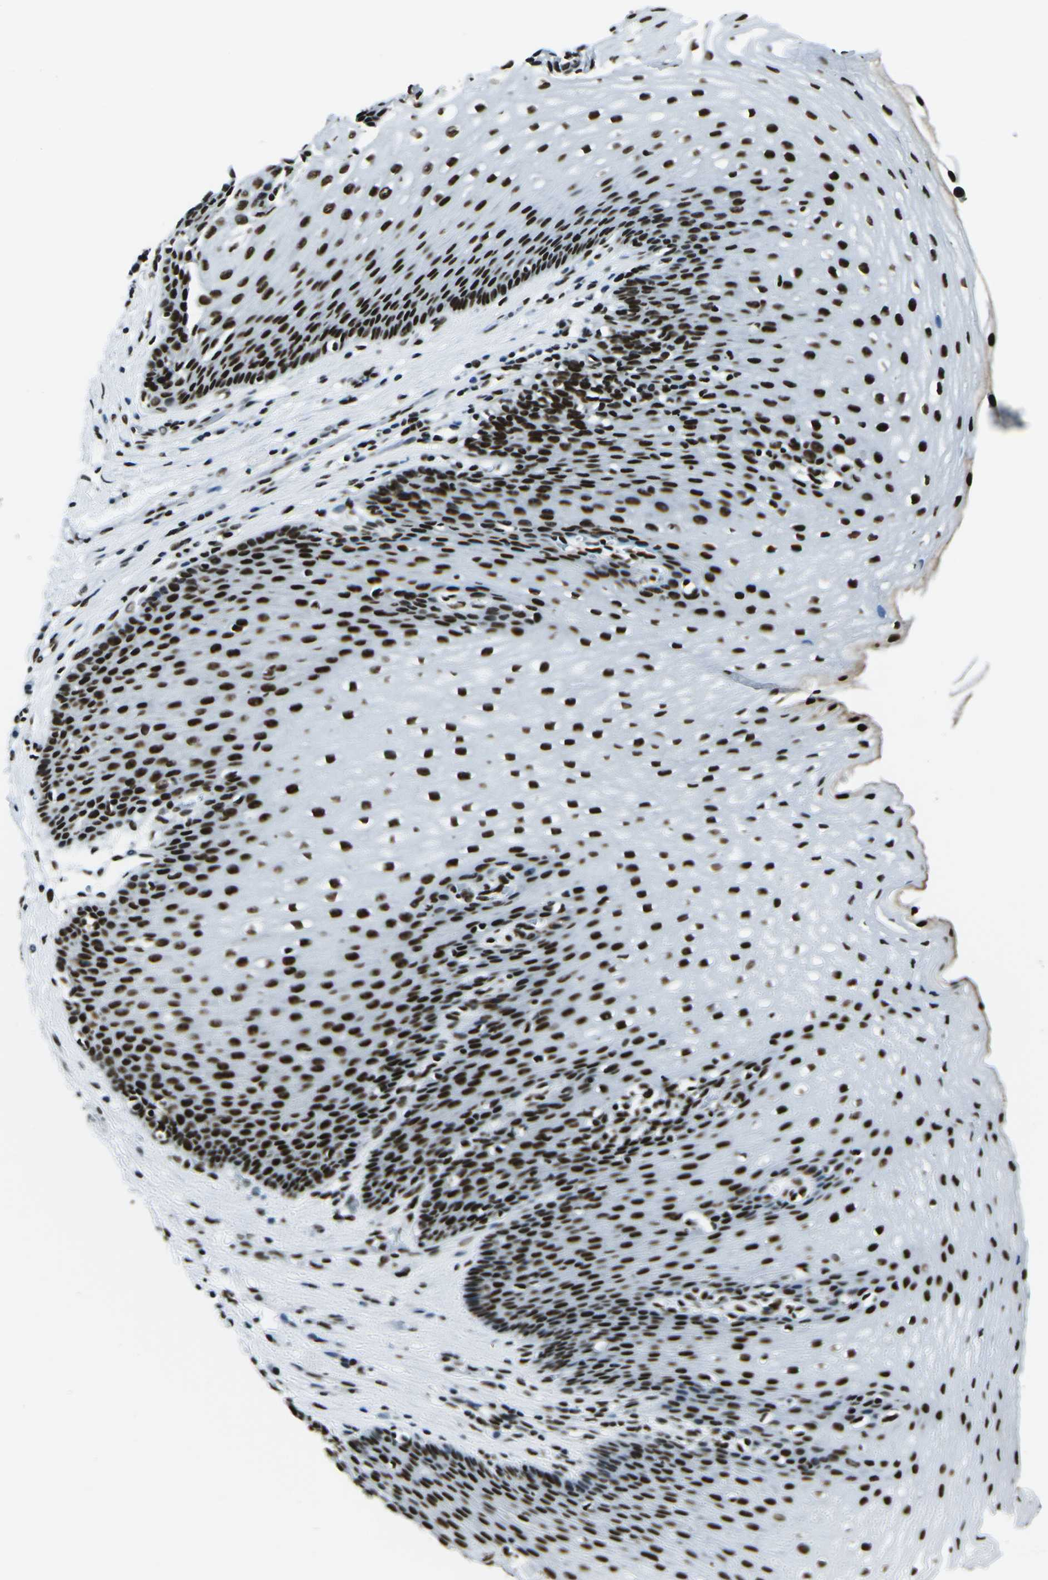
{"staining": {"intensity": "strong", "quantity": ">75%", "location": "nuclear"}, "tissue": "esophagus", "cell_type": "Squamous epithelial cells", "image_type": "normal", "snomed": [{"axis": "morphology", "description": "Normal tissue, NOS"}, {"axis": "topography", "description": "Esophagus"}], "caption": "Immunohistochemical staining of unremarkable human esophagus exhibits high levels of strong nuclear expression in about >75% of squamous epithelial cells.", "gene": "HNRNPL", "patient": {"sex": "male", "age": 48}}